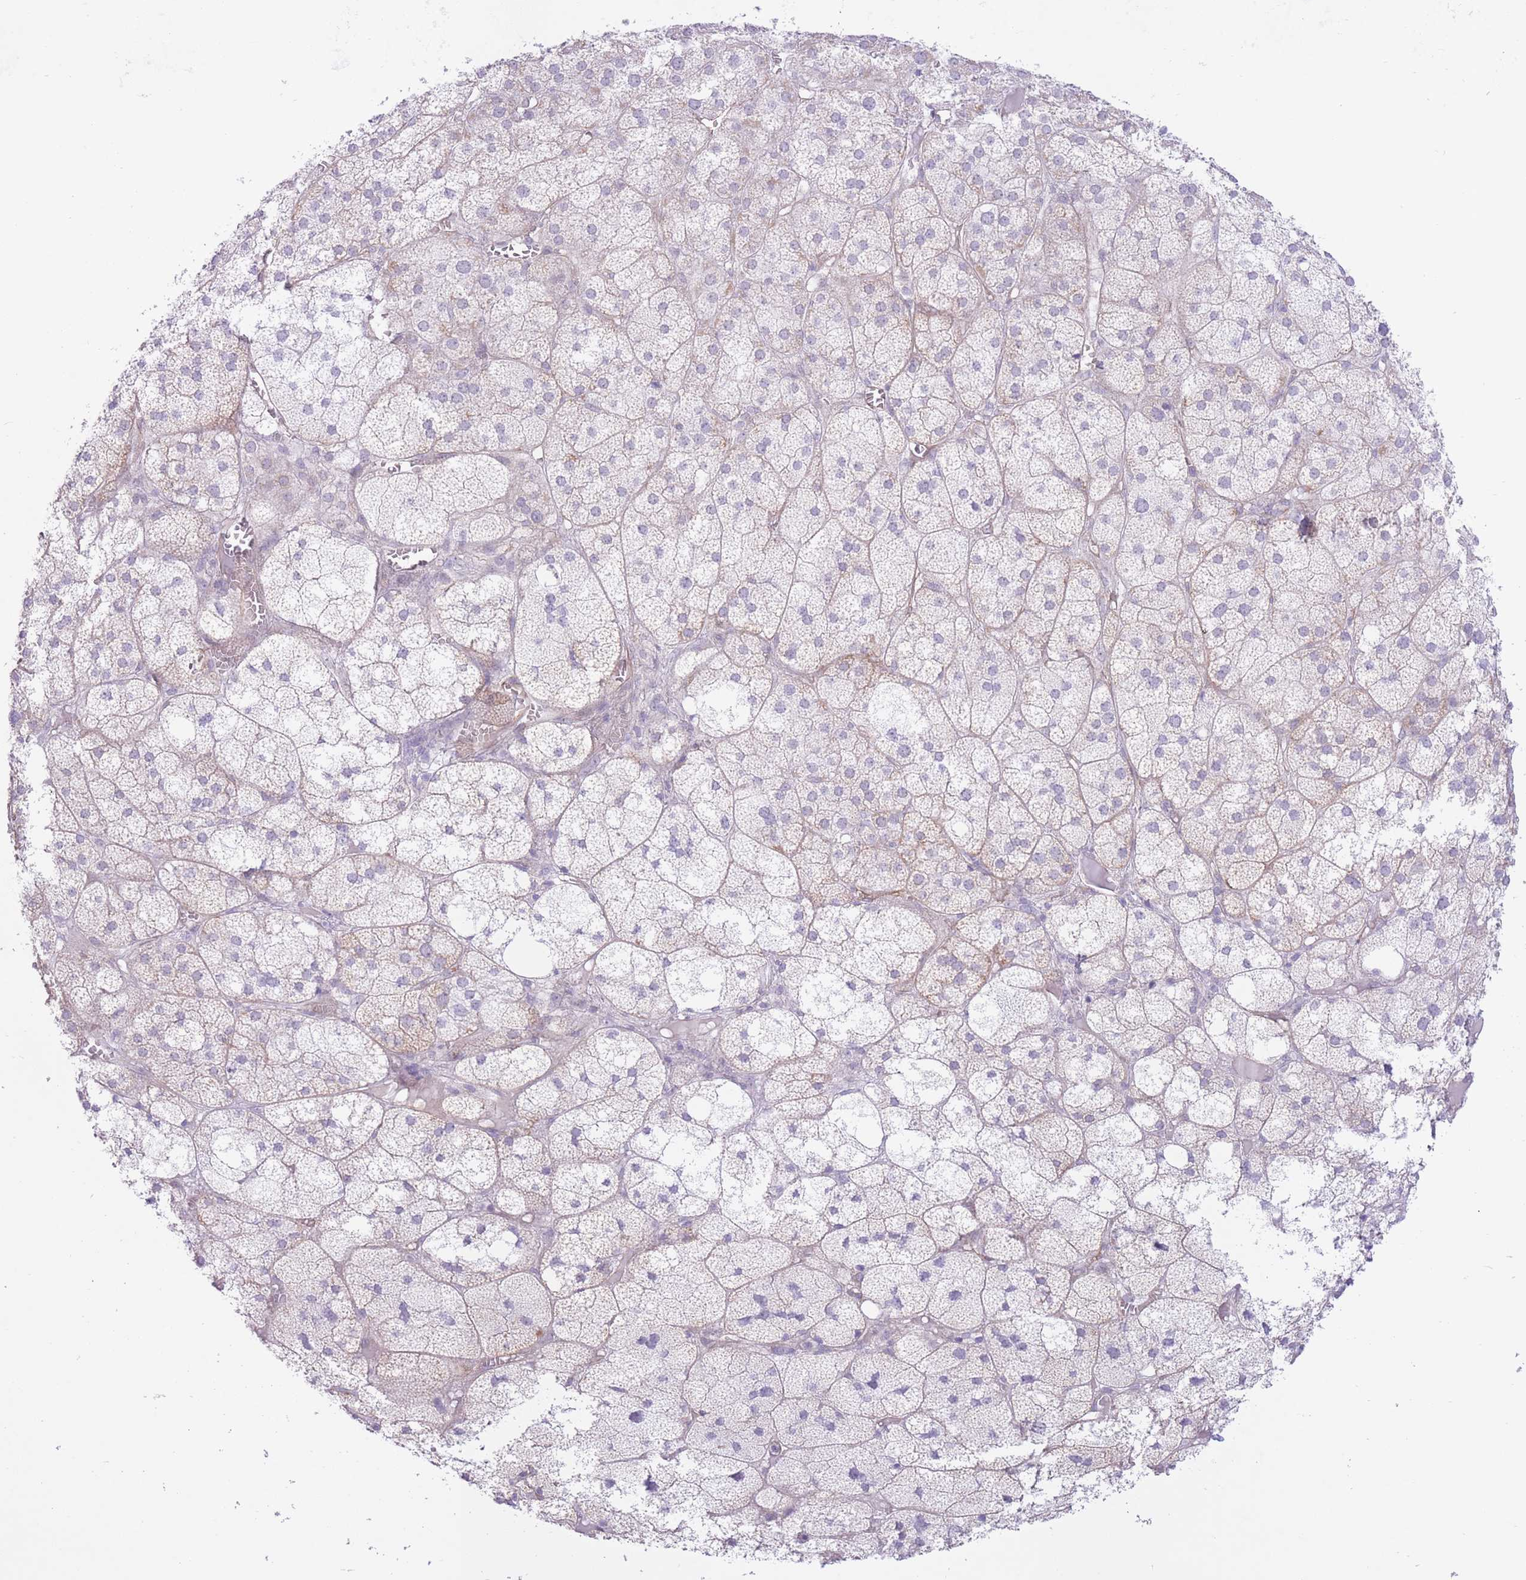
{"staining": {"intensity": "weak", "quantity": "<25%", "location": "cytoplasmic/membranous"}, "tissue": "adrenal gland", "cell_type": "Glandular cells", "image_type": "normal", "snomed": [{"axis": "morphology", "description": "Normal tissue, NOS"}, {"axis": "topography", "description": "Adrenal gland"}], "caption": "This is a histopathology image of IHC staining of normal adrenal gland, which shows no expression in glandular cells. Brightfield microscopy of immunohistochemistry stained with DAB (brown) and hematoxylin (blue), captured at high magnification.", "gene": "MRPS31", "patient": {"sex": "female", "age": 61}}